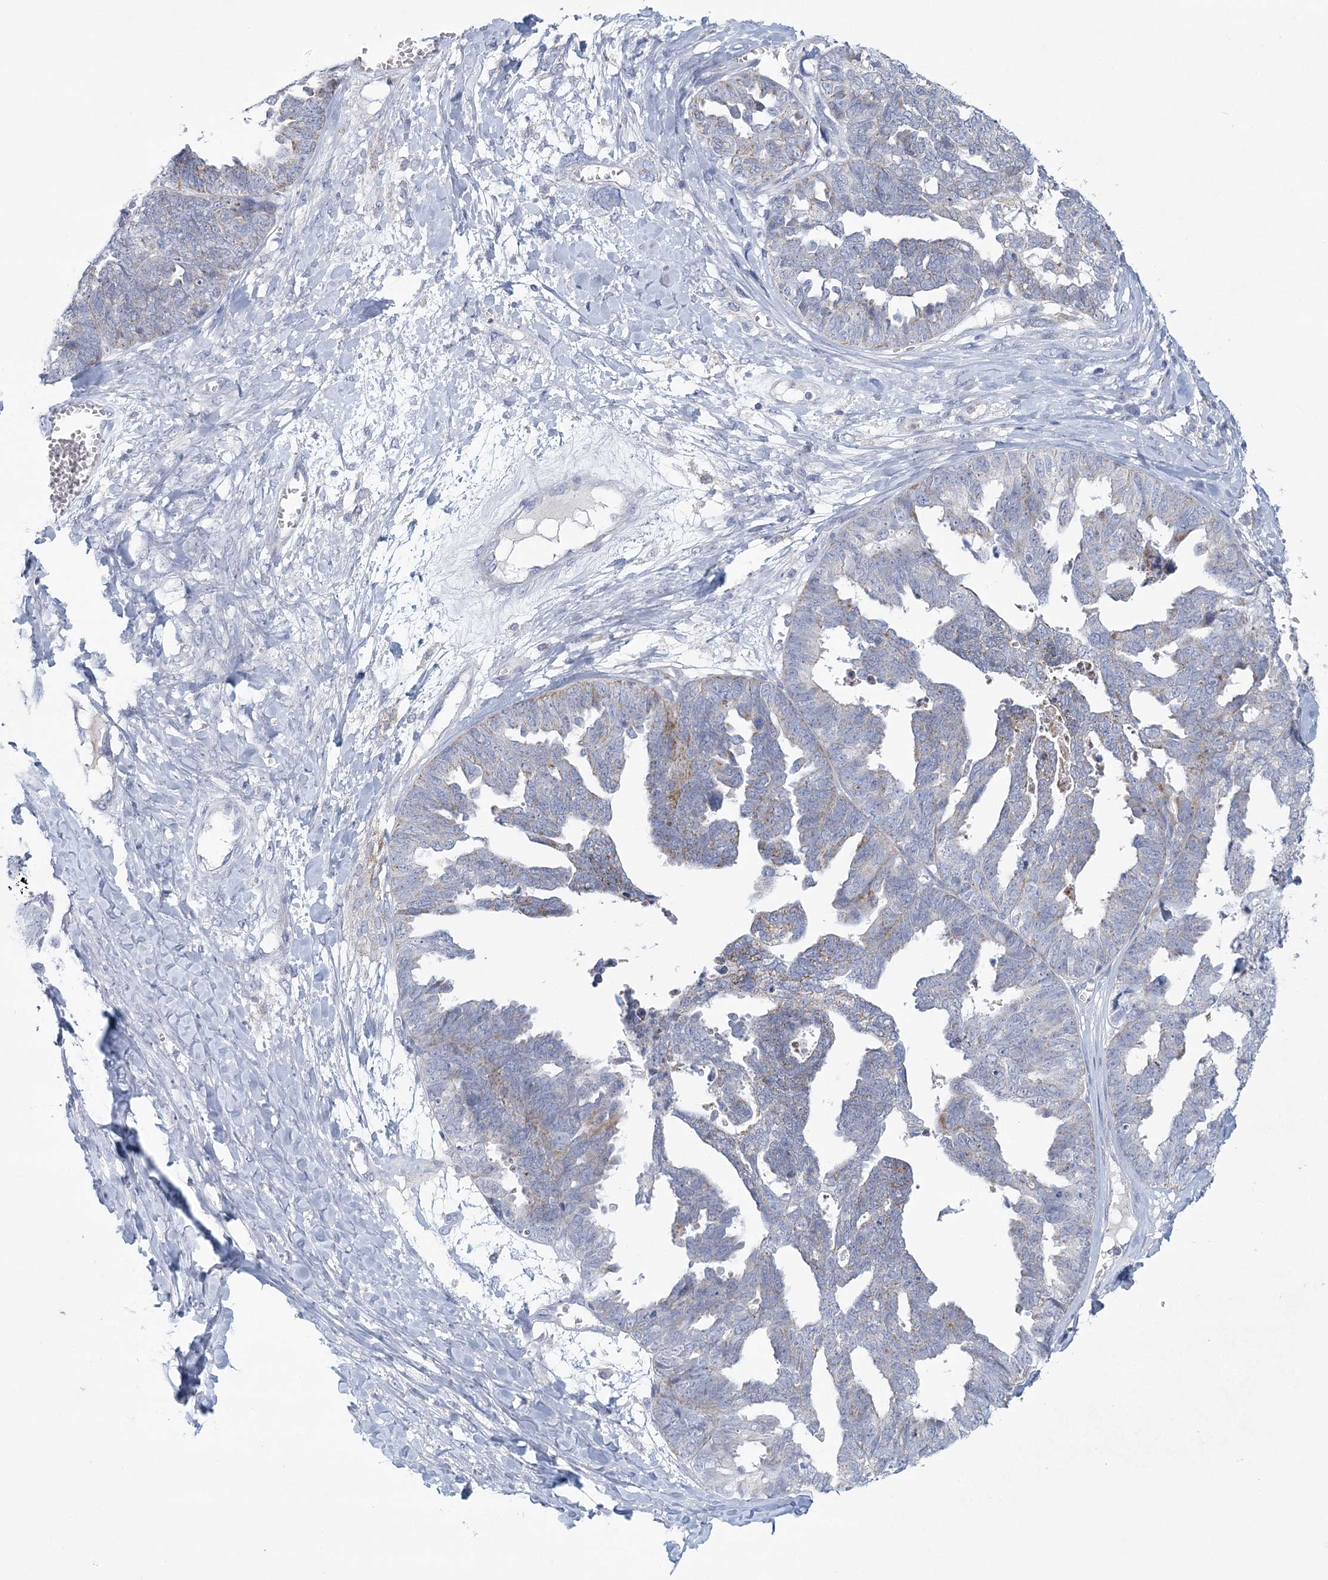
{"staining": {"intensity": "negative", "quantity": "none", "location": "none"}, "tissue": "ovarian cancer", "cell_type": "Tumor cells", "image_type": "cancer", "snomed": [{"axis": "morphology", "description": "Cystadenocarcinoma, serous, NOS"}, {"axis": "topography", "description": "Ovary"}], "caption": "The histopathology image displays no significant positivity in tumor cells of ovarian cancer.", "gene": "NIPAL1", "patient": {"sex": "female", "age": 79}}